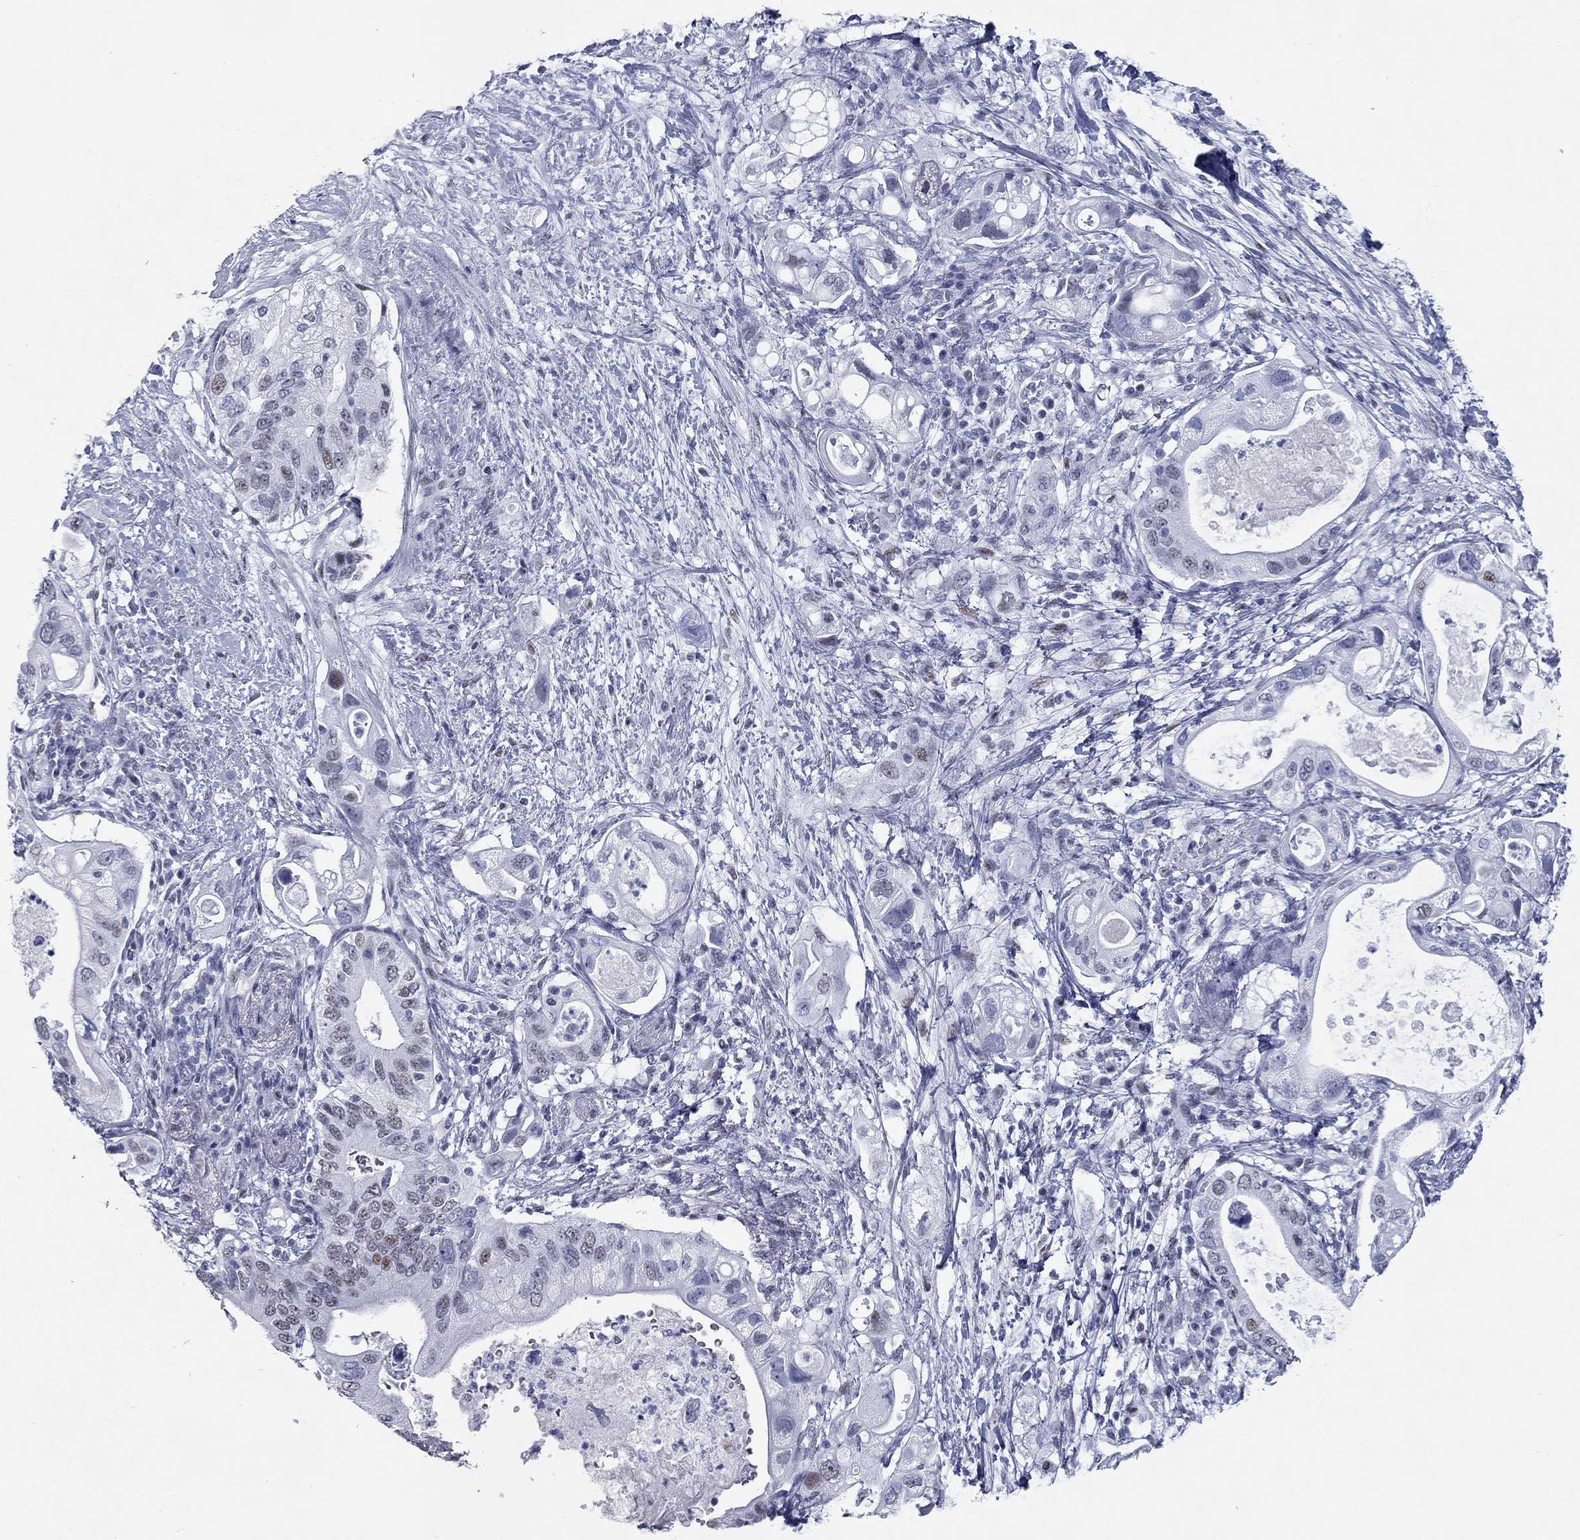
{"staining": {"intensity": "moderate", "quantity": "<25%", "location": "nuclear"}, "tissue": "pancreatic cancer", "cell_type": "Tumor cells", "image_type": "cancer", "snomed": [{"axis": "morphology", "description": "Adenocarcinoma, NOS"}, {"axis": "topography", "description": "Pancreas"}], "caption": "The photomicrograph demonstrates a brown stain indicating the presence of a protein in the nuclear of tumor cells in pancreatic cancer (adenocarcinoma).", "gene": "ASF1B", "patient": {"sex": "female", "age": 72}}